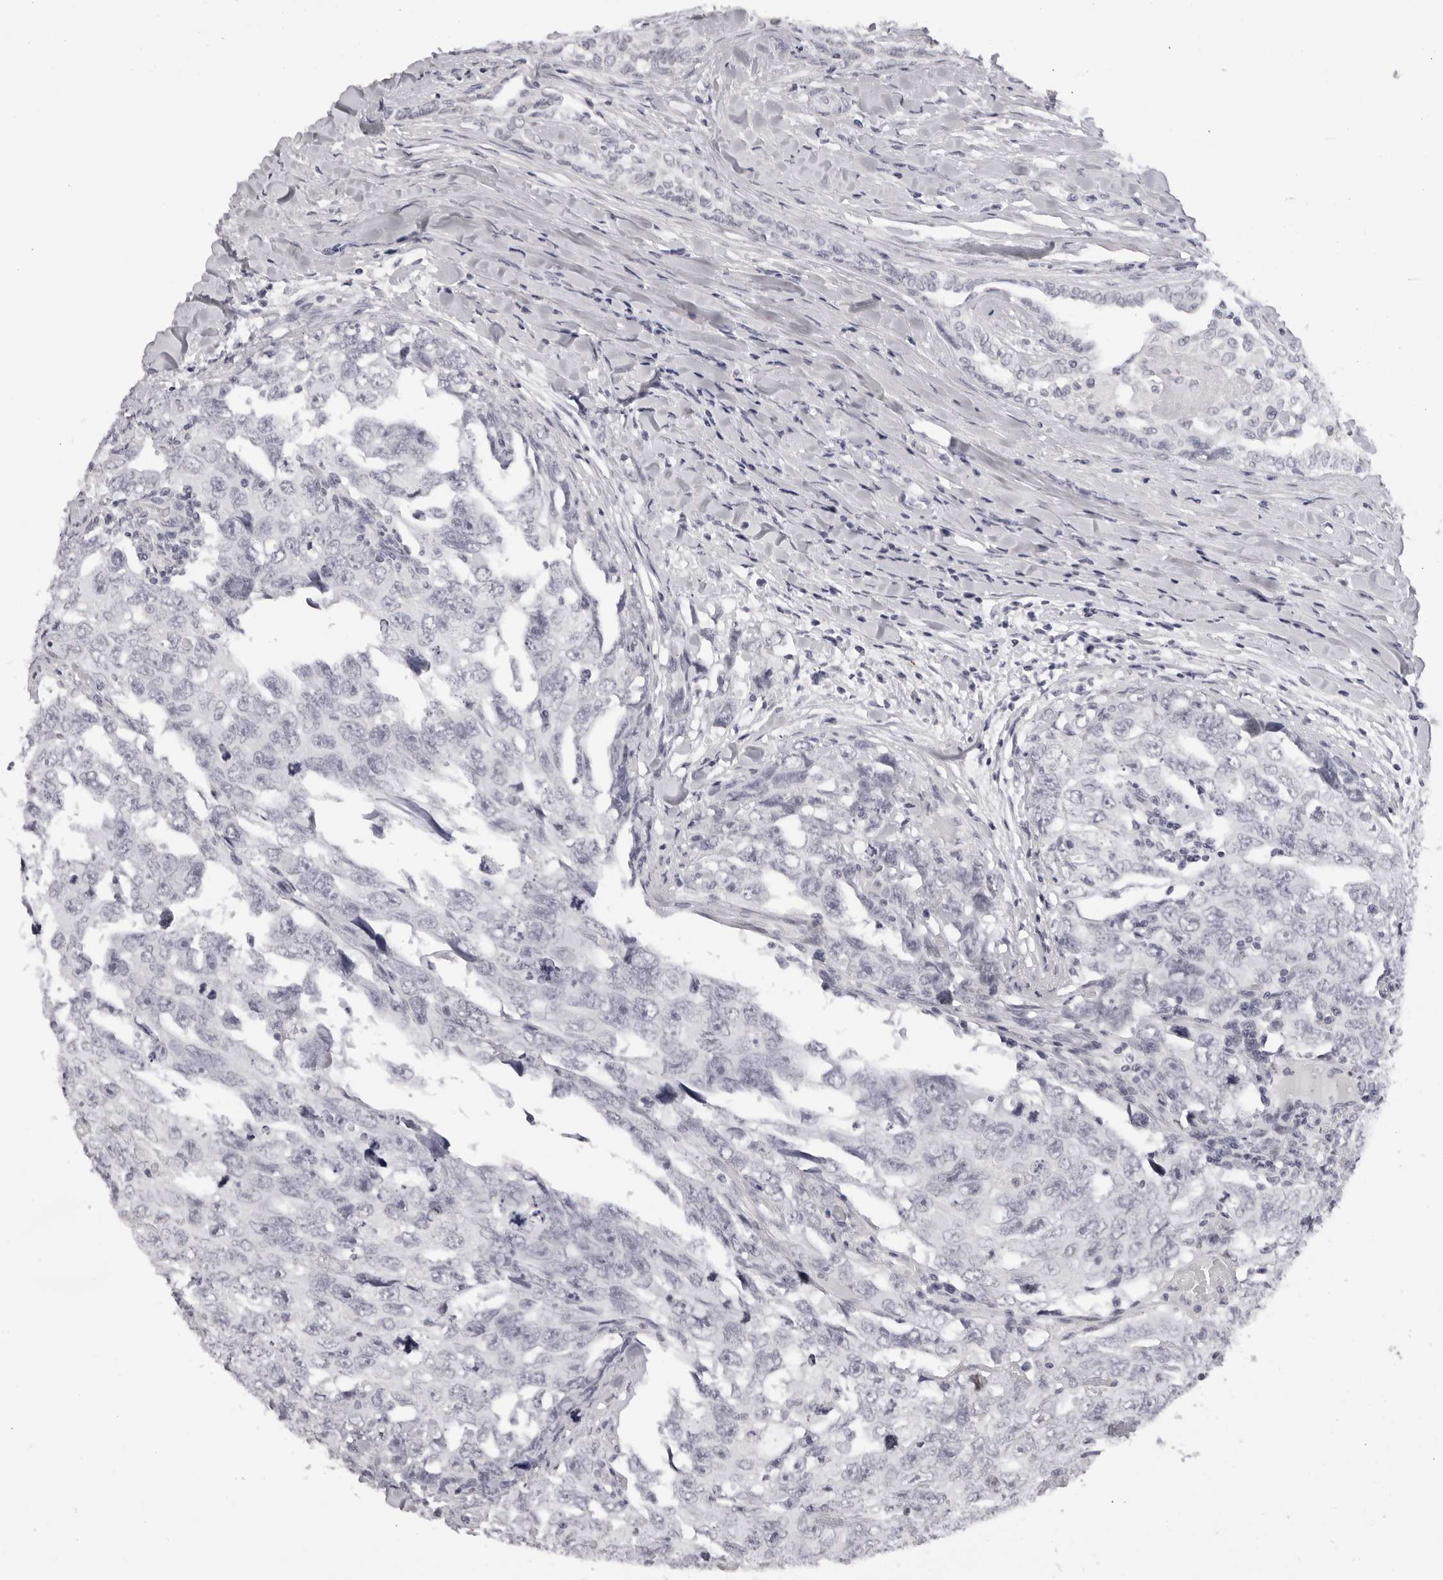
{"staining": {"intensity": "negative", "quantity": "none", "location": "none"}, "tissue": "testis cancer", "cell_type": "Tumor cells", "image_type": "cancer", "snomed": [{"axis": "morphology", "description": "Carcinoma, Embryonal, NOS"}, {"axis": "topography", "description": "Testis"}], "caption": "Tumor cells show no significant positivity in testis embryonal carcinoma.", "gene": "MAFK", "patient": {"sex": "male", "age": 28}}